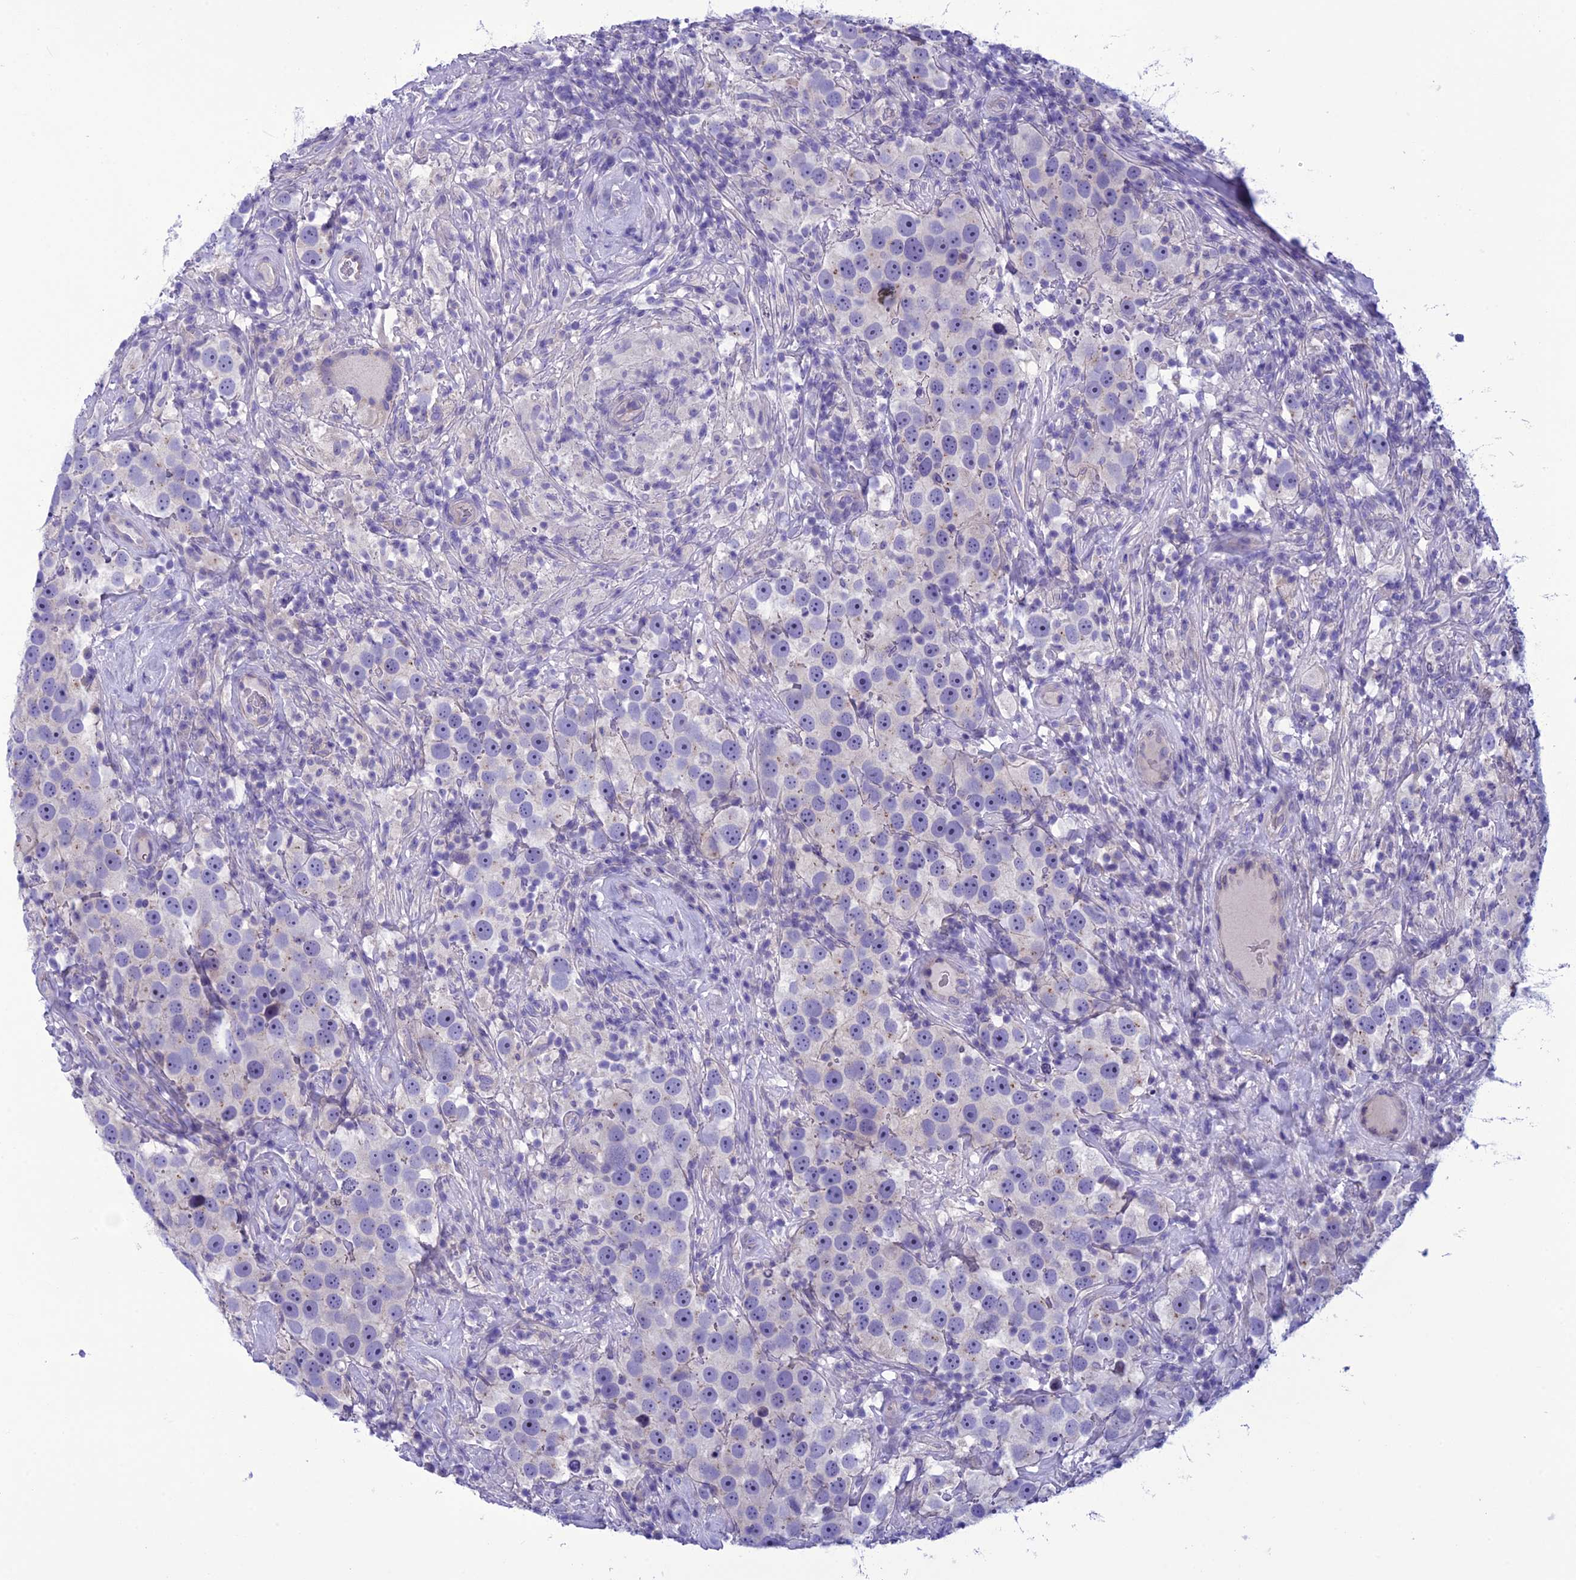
{"staining": {"intensity": "negative", "quantity": "none", "location": "none"}, "tissue": "testis cancer", "cell_type": "Tumor cells", "image_type": "cancer", "snomed": [{"axis": "morphology", "description": "Seminoma, NOS"}, {"axis": "topography", "description": "Testis"}], "caption": "A high-resolution micrograph shows immunohistochemistry staining of seminoma (testis), which exhibits no significant staining in tumor cells. (DAB (3,3'-diaminobenzidine) immunohistochemistry (IHC) with hematoxylin counter stain).", "gene": "BBS2", "patient": {"sex": "male", "age": 49}}